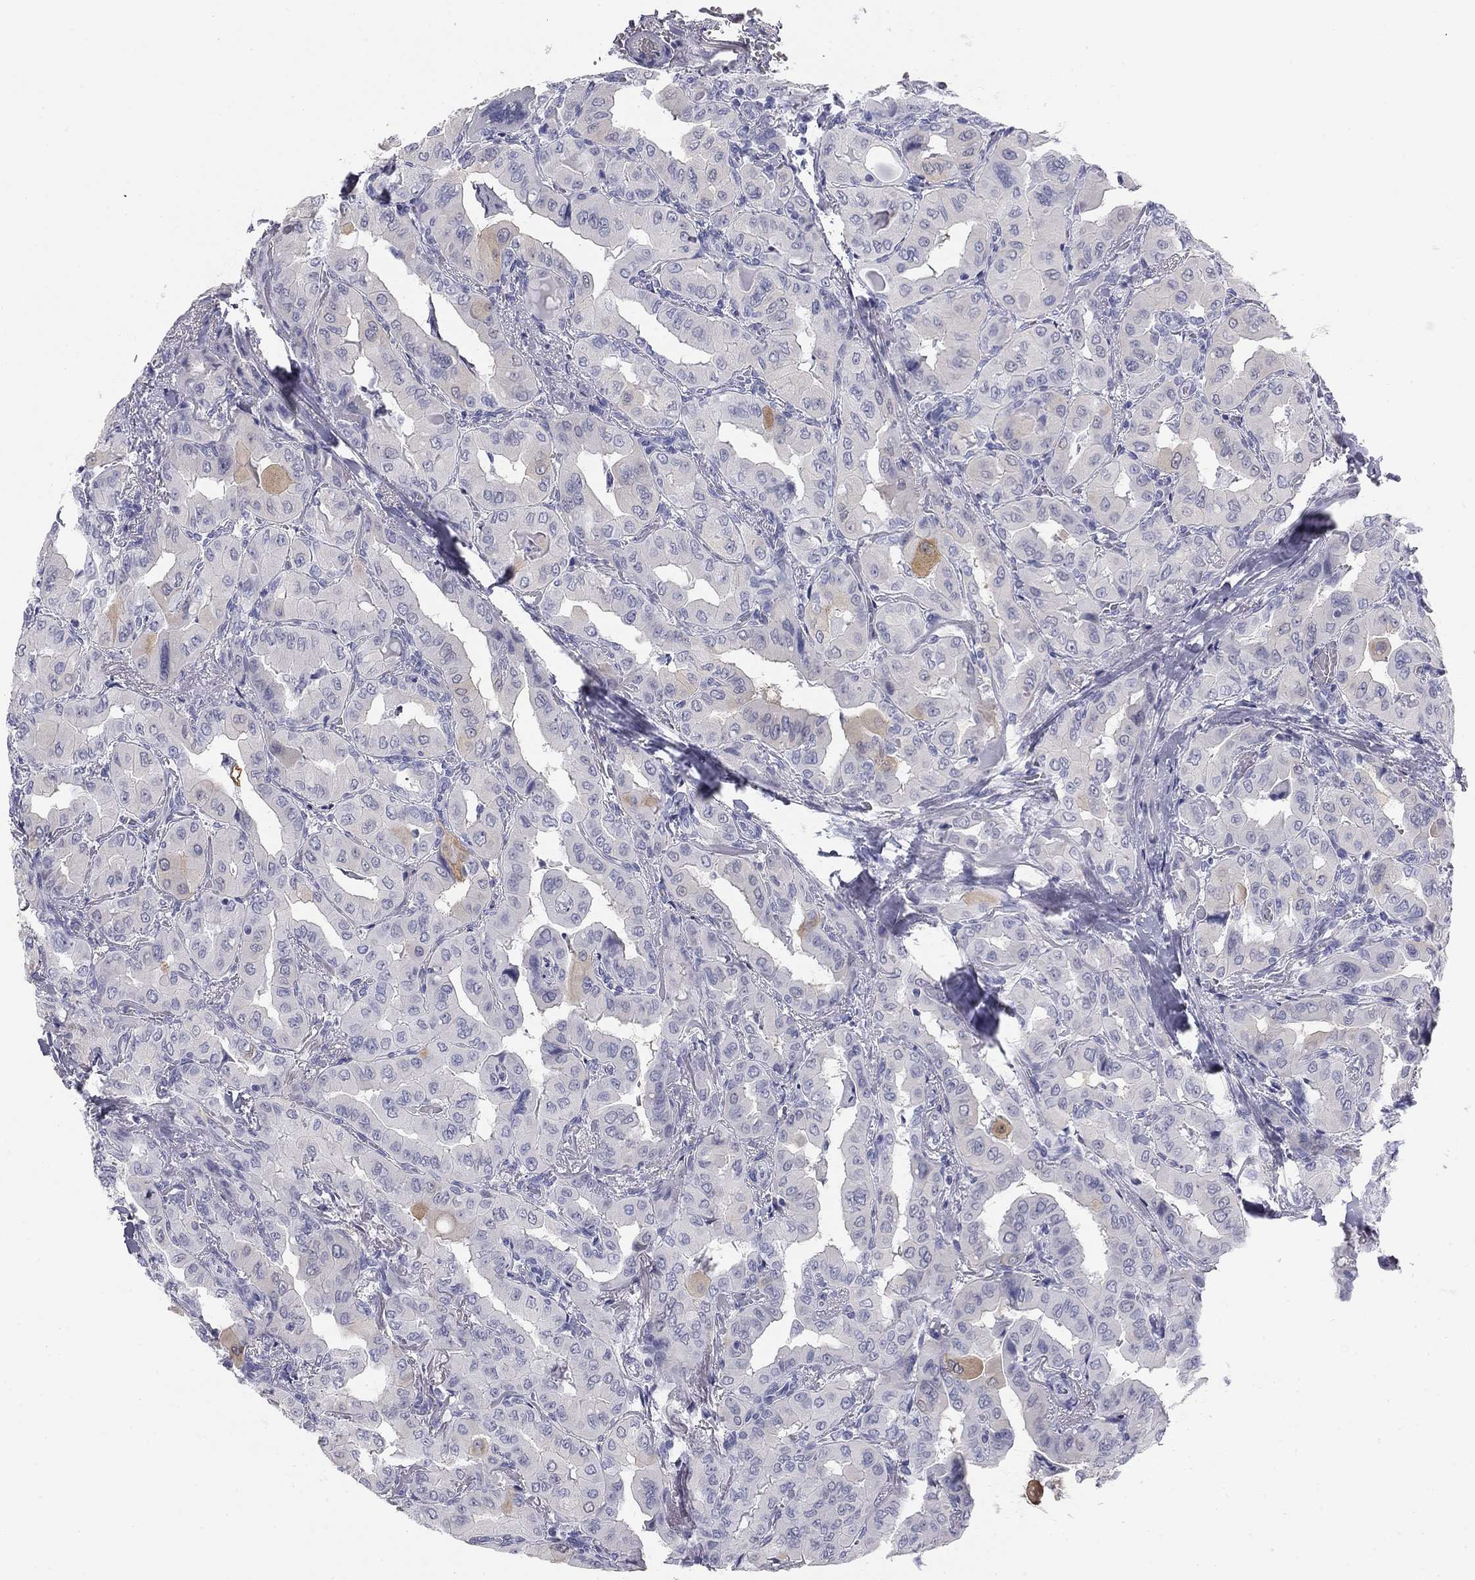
{"staining": {"intensity": "negative", "quantity": "none", "location": "none"}, "tissue": "thyroid cancer", "cell_type": "Tumor cells", "image_type": "cancer", "snomed": [{"axis": "morphology", "description": "Normal tissue, NOS"}, {"axis": "morphology", "description": "Papillary adenocarcinoma, NOS"}, {"axis": "topography", "description": "Thyroid gland"}], "caption": "Tumor cells are negative for brown protein staining in thyroid papillary adenocarcinoma.", "gene": "SULT2B1", "patient": {"sex": "female", "age": 66}}